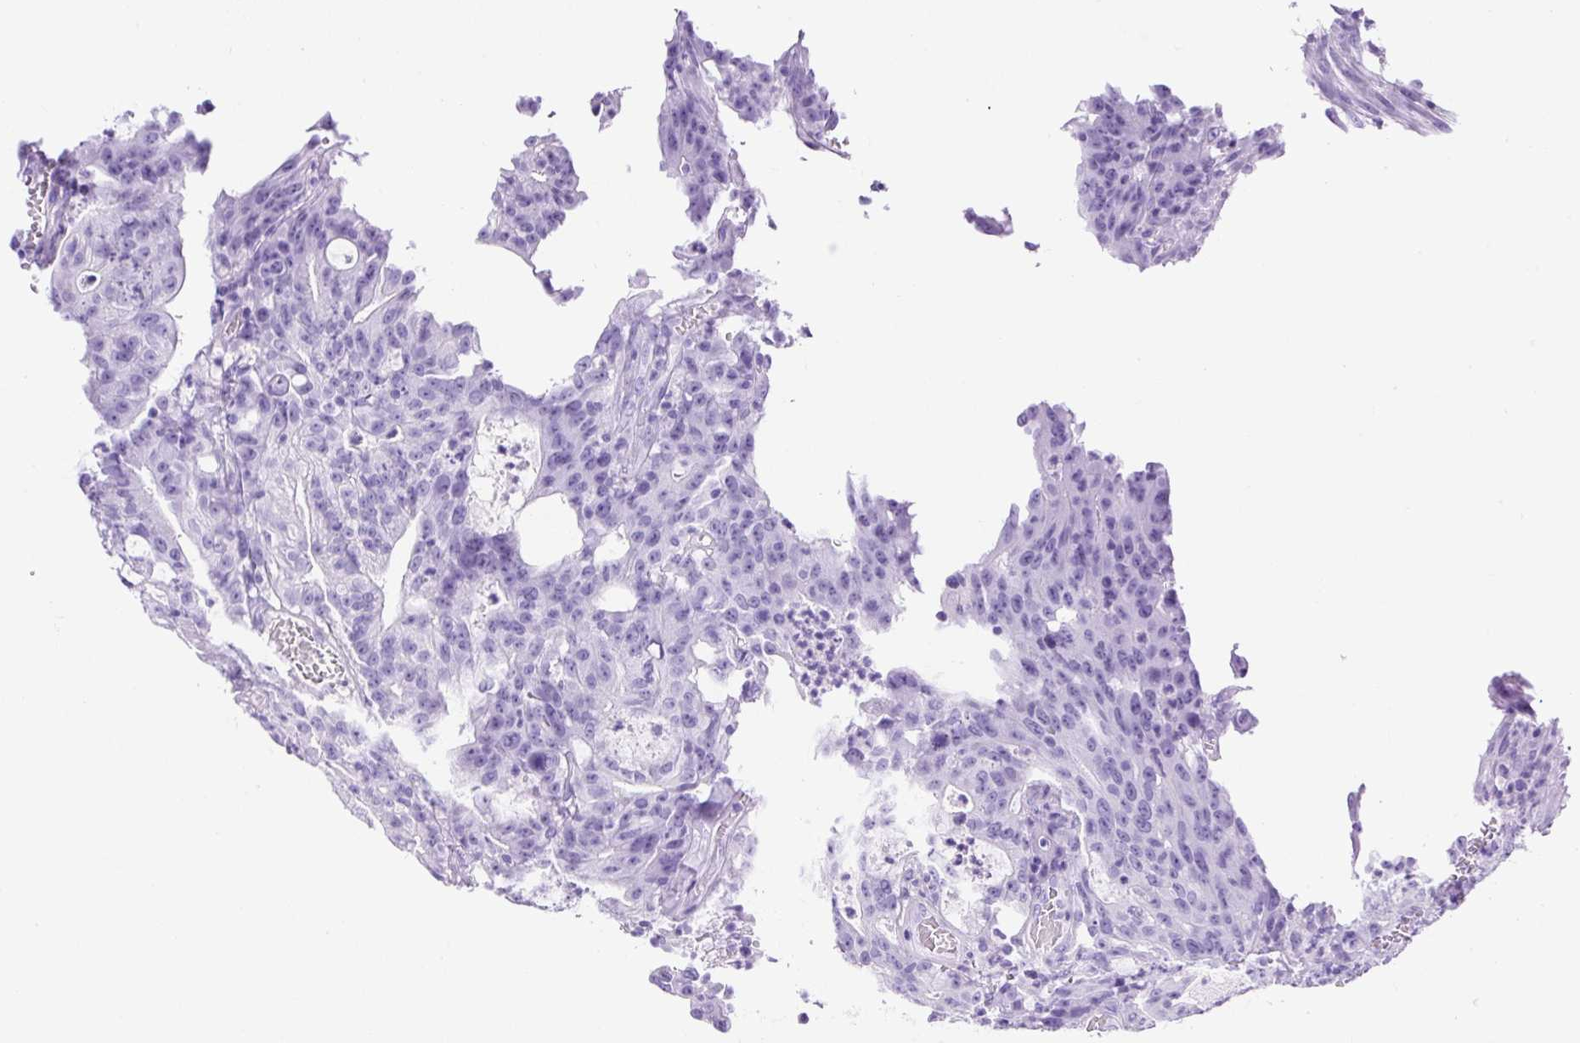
{"staining": {"intensity": "negative", "quantity": "none", "location": "none"}, "tissue": "colorectal cancer", "cell_type": "Tumor cells", "image_type": "cancer", "snomed": [{"axis": "morphology", "description": "Adenocarcinoma, NOS"}, {"axis": "topography", "description": "Colon"}], "caption": "Immunohistochemistry (IHC) micrograph of adenocarcinoma (colorectal) stained for a protein (brown), which demonstrates no staining in tumor cells.", "gene": "PDIA2", "patient": {"sex": "male", "age": 83}}